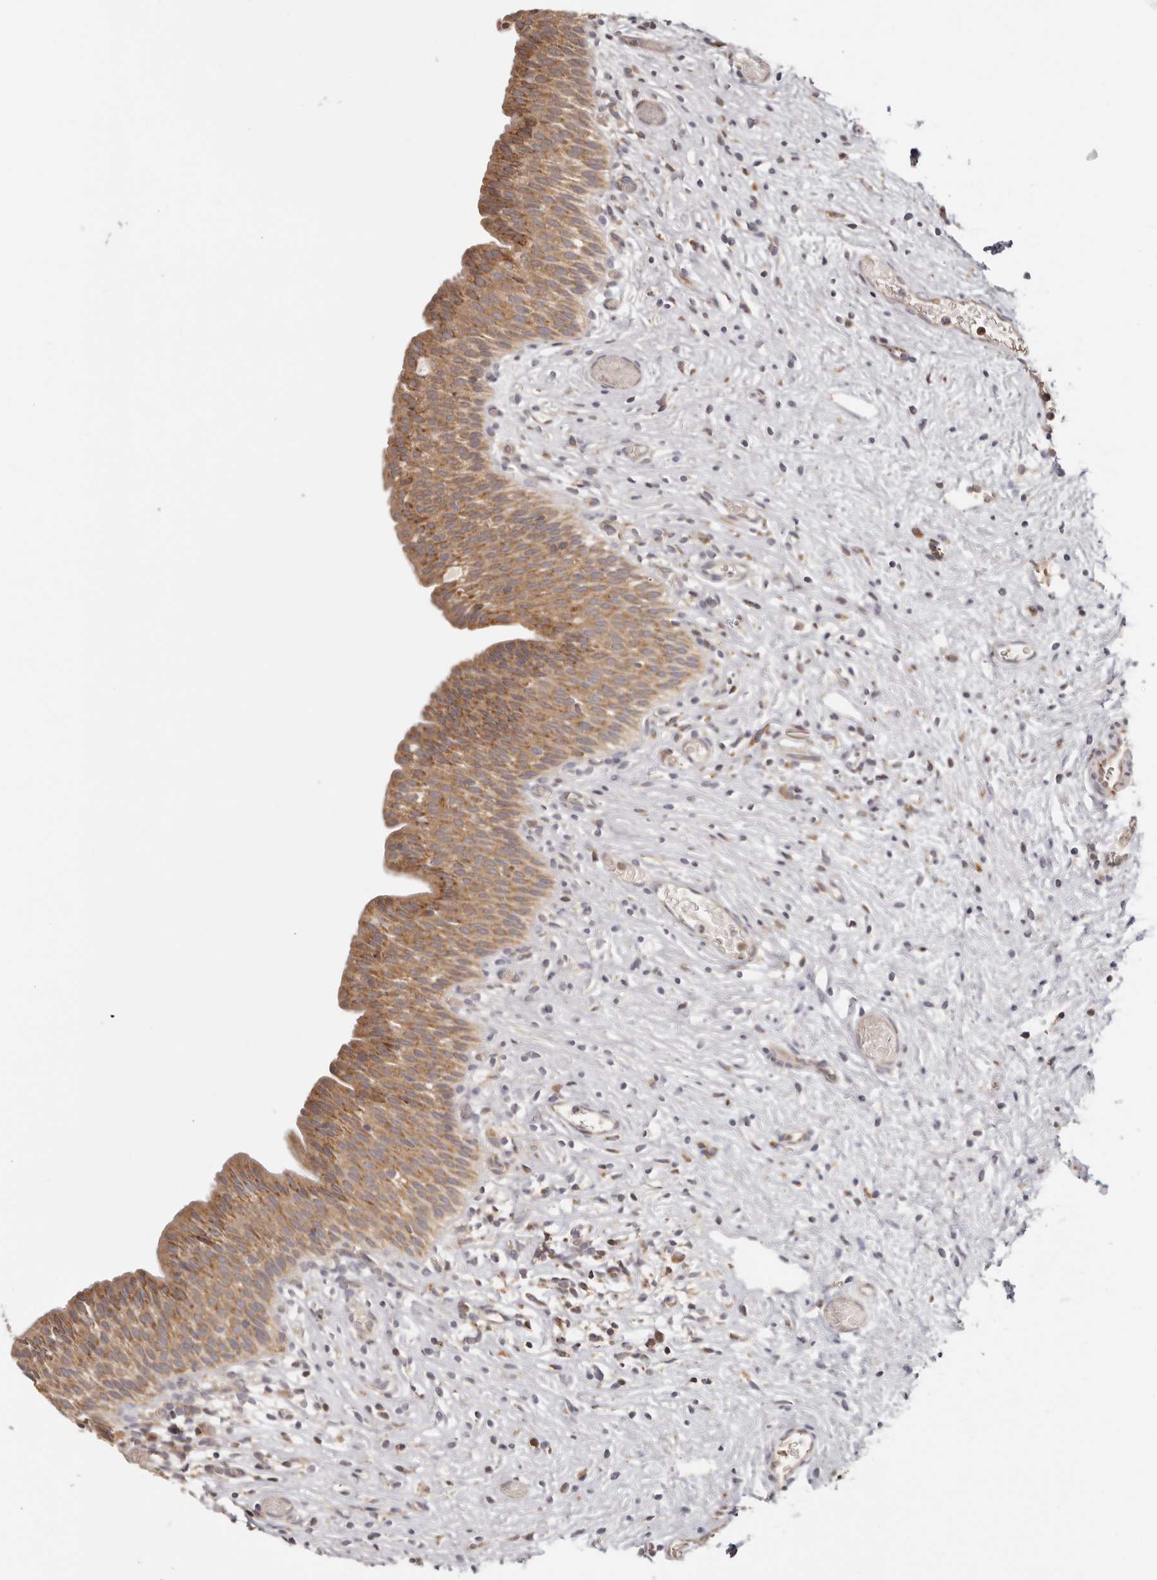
{"staining": {"intensity": "moderate", "quantity": ">75%", "location": "cytoplasmic/membranous"}, "tissue": "urinary bladder", "cell_type": "Urothelial cells", "image_type": "normal", "snomed": [{"axis": "morphology", "description": "Transitional cell carcinoma in-situ"}, {"axis": "topography", "description": "Urinary bladder"}], "caption": "Approximately >75% of urothelial cells in normal urinary bladder demonstrate moderate cytoplasmic/membranous protein positivity as visualized by brown immunohistochemical staining.", "gene": "EEF1E1", "patient": {"sex": "male", "age": 74}}